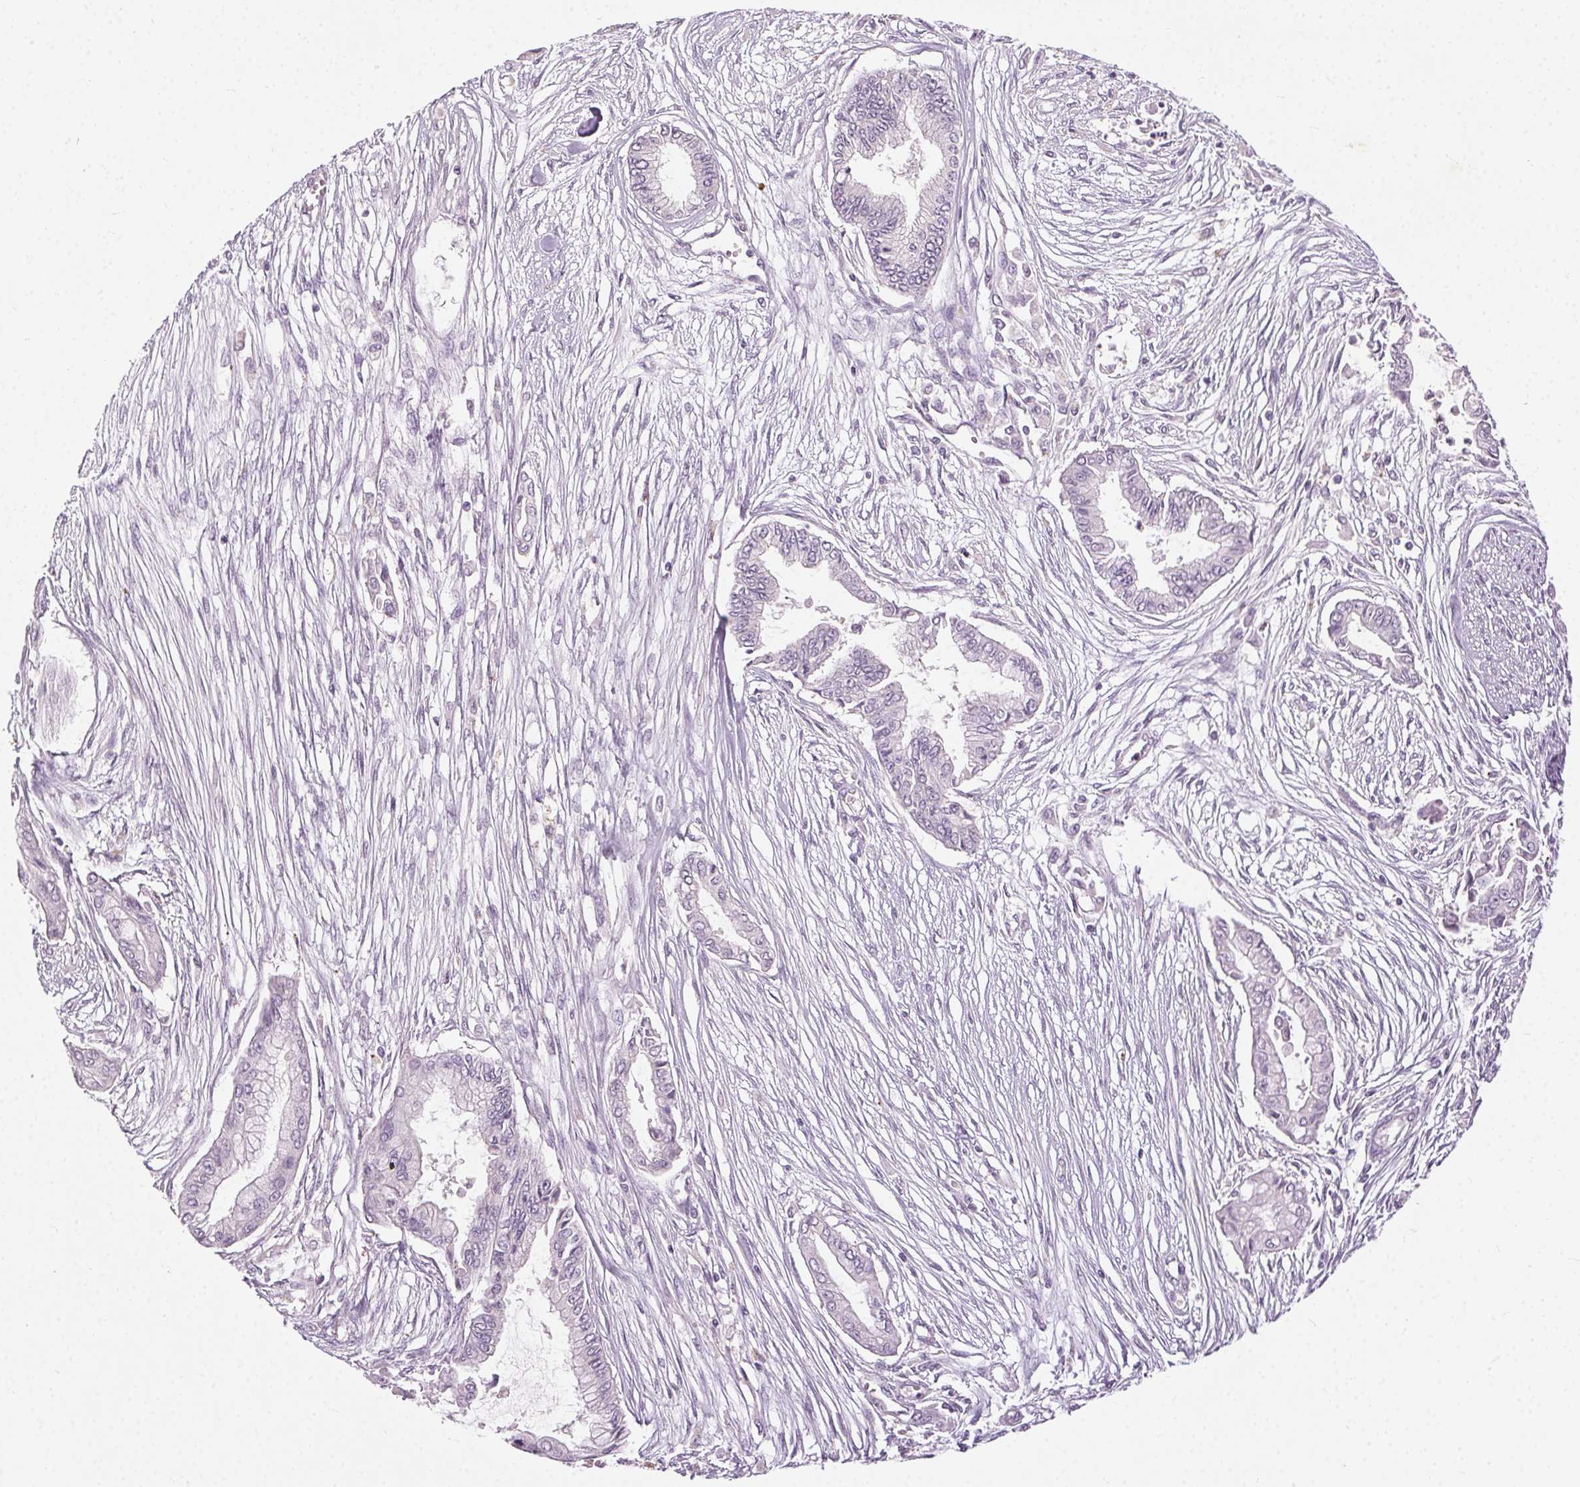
{"staining": {"intensity": "negative", "quantity": "none", "location": "none"}, "tissue": "pancreatic cancer", "cell_type": "Tumor cells", "image_type": "cancer", "snomed": [{"axis": "morphology", "description": "Adenocarcinoma, NOS"}, {"axis": "topography", "description": "Pancreas"}], "caption": "Protein analysis of adenocarcinoma (pancreatic) displays no significant staining in tumor cells.", "gene": "CLTRN", "patient": {"sex": "female", "age": 68}}